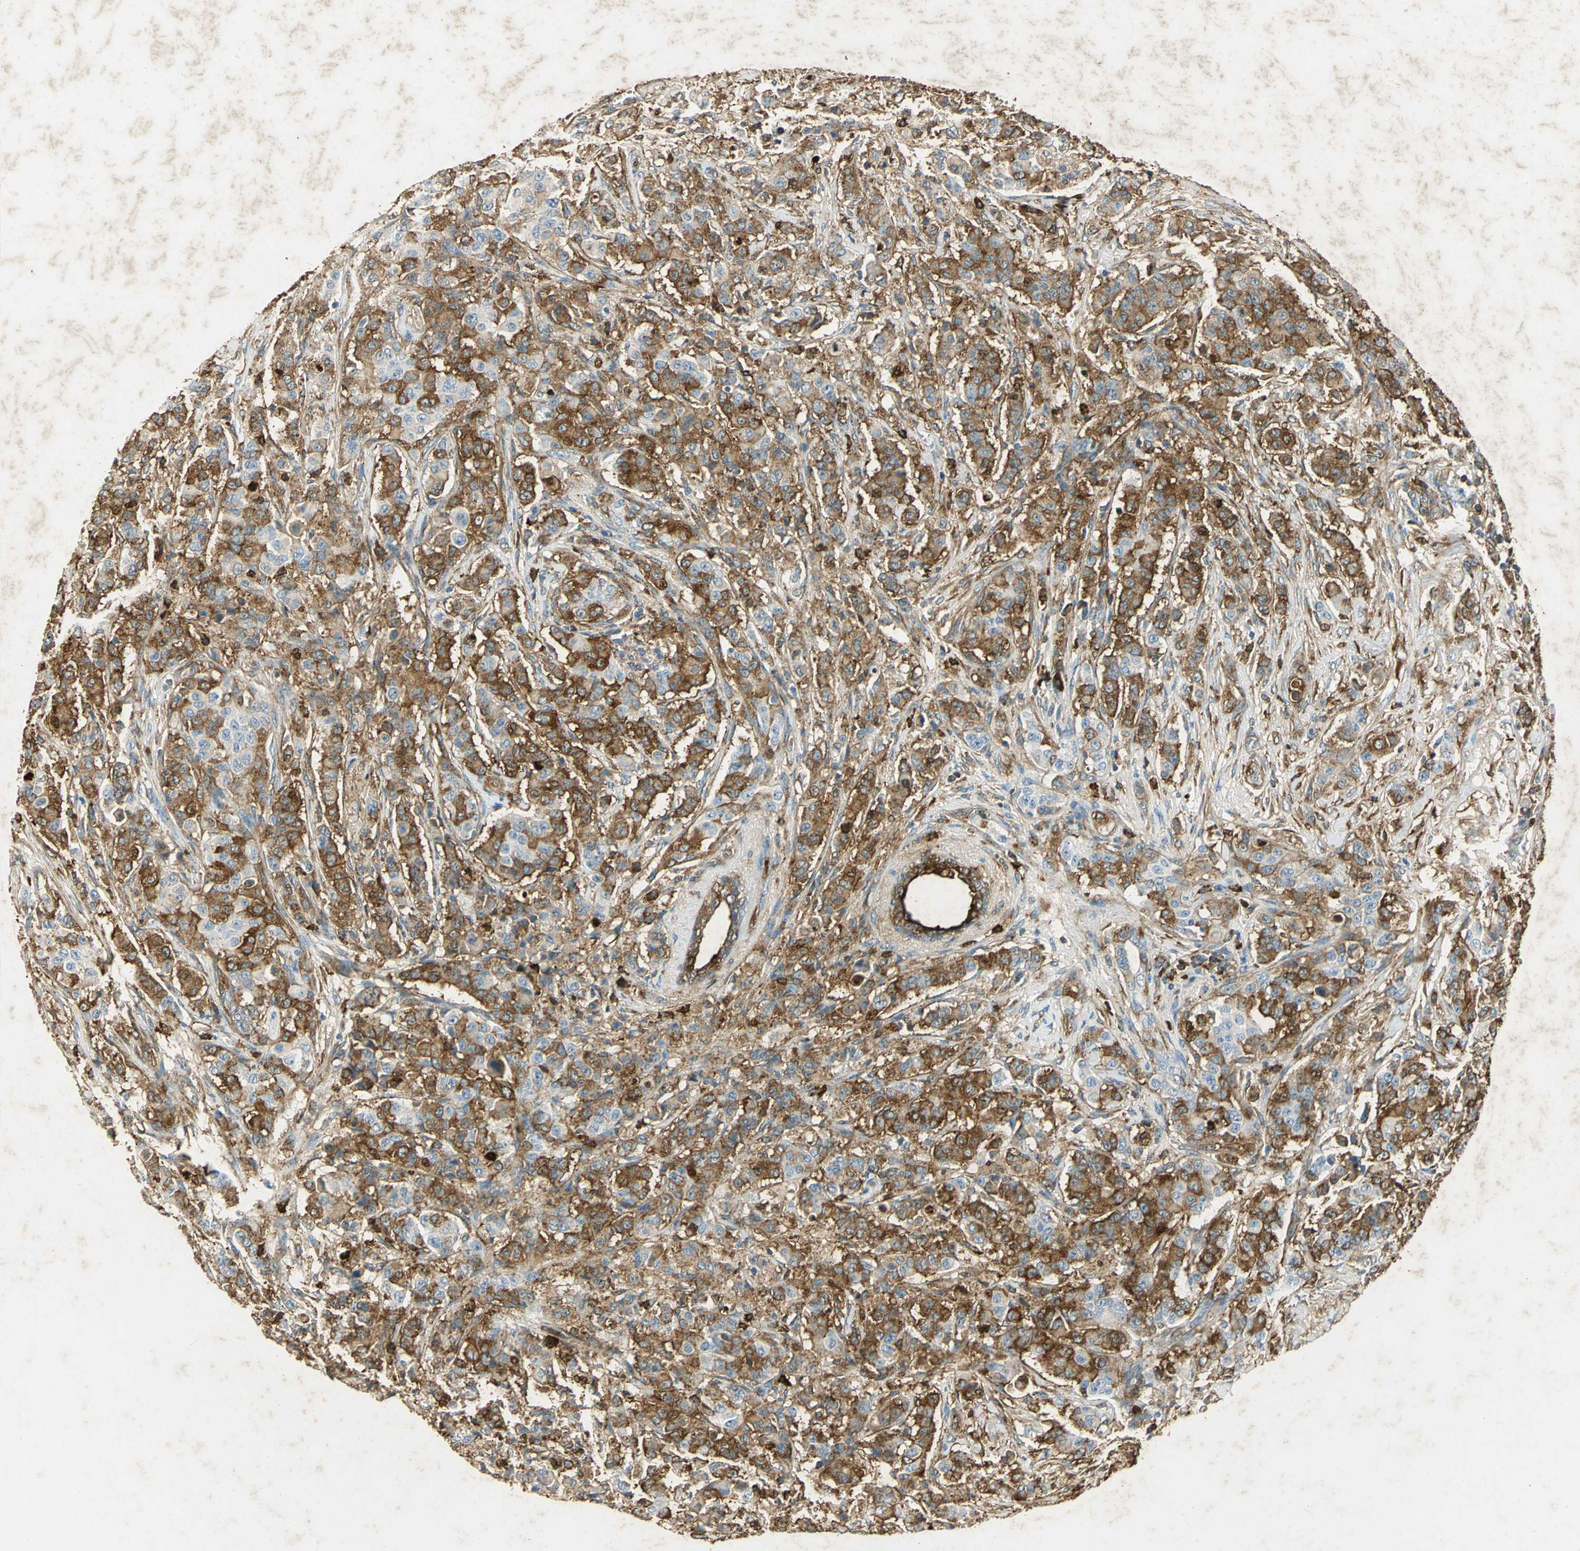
{"staining": {"intensity": "strong", "quantity": ">75%", "location": "cytoplasmic/membranous"}, "tissue": "breast cancer", "cell_type": "Tumor cells", "image_type": "cancer", "snomed": [{"axis": "morphology", "description": "Duct carcinoma"}, {"axis": "topography", "description": "Breast"}], "caption": "Protein expression analysis of human breast cancer (intraductal carcinoma) reveals strong cytoplasmic/membranous staining in approximately >75% of tumor cells.", "gene": "ANXA4", "patient": {"sex": "female", "age": 40}}